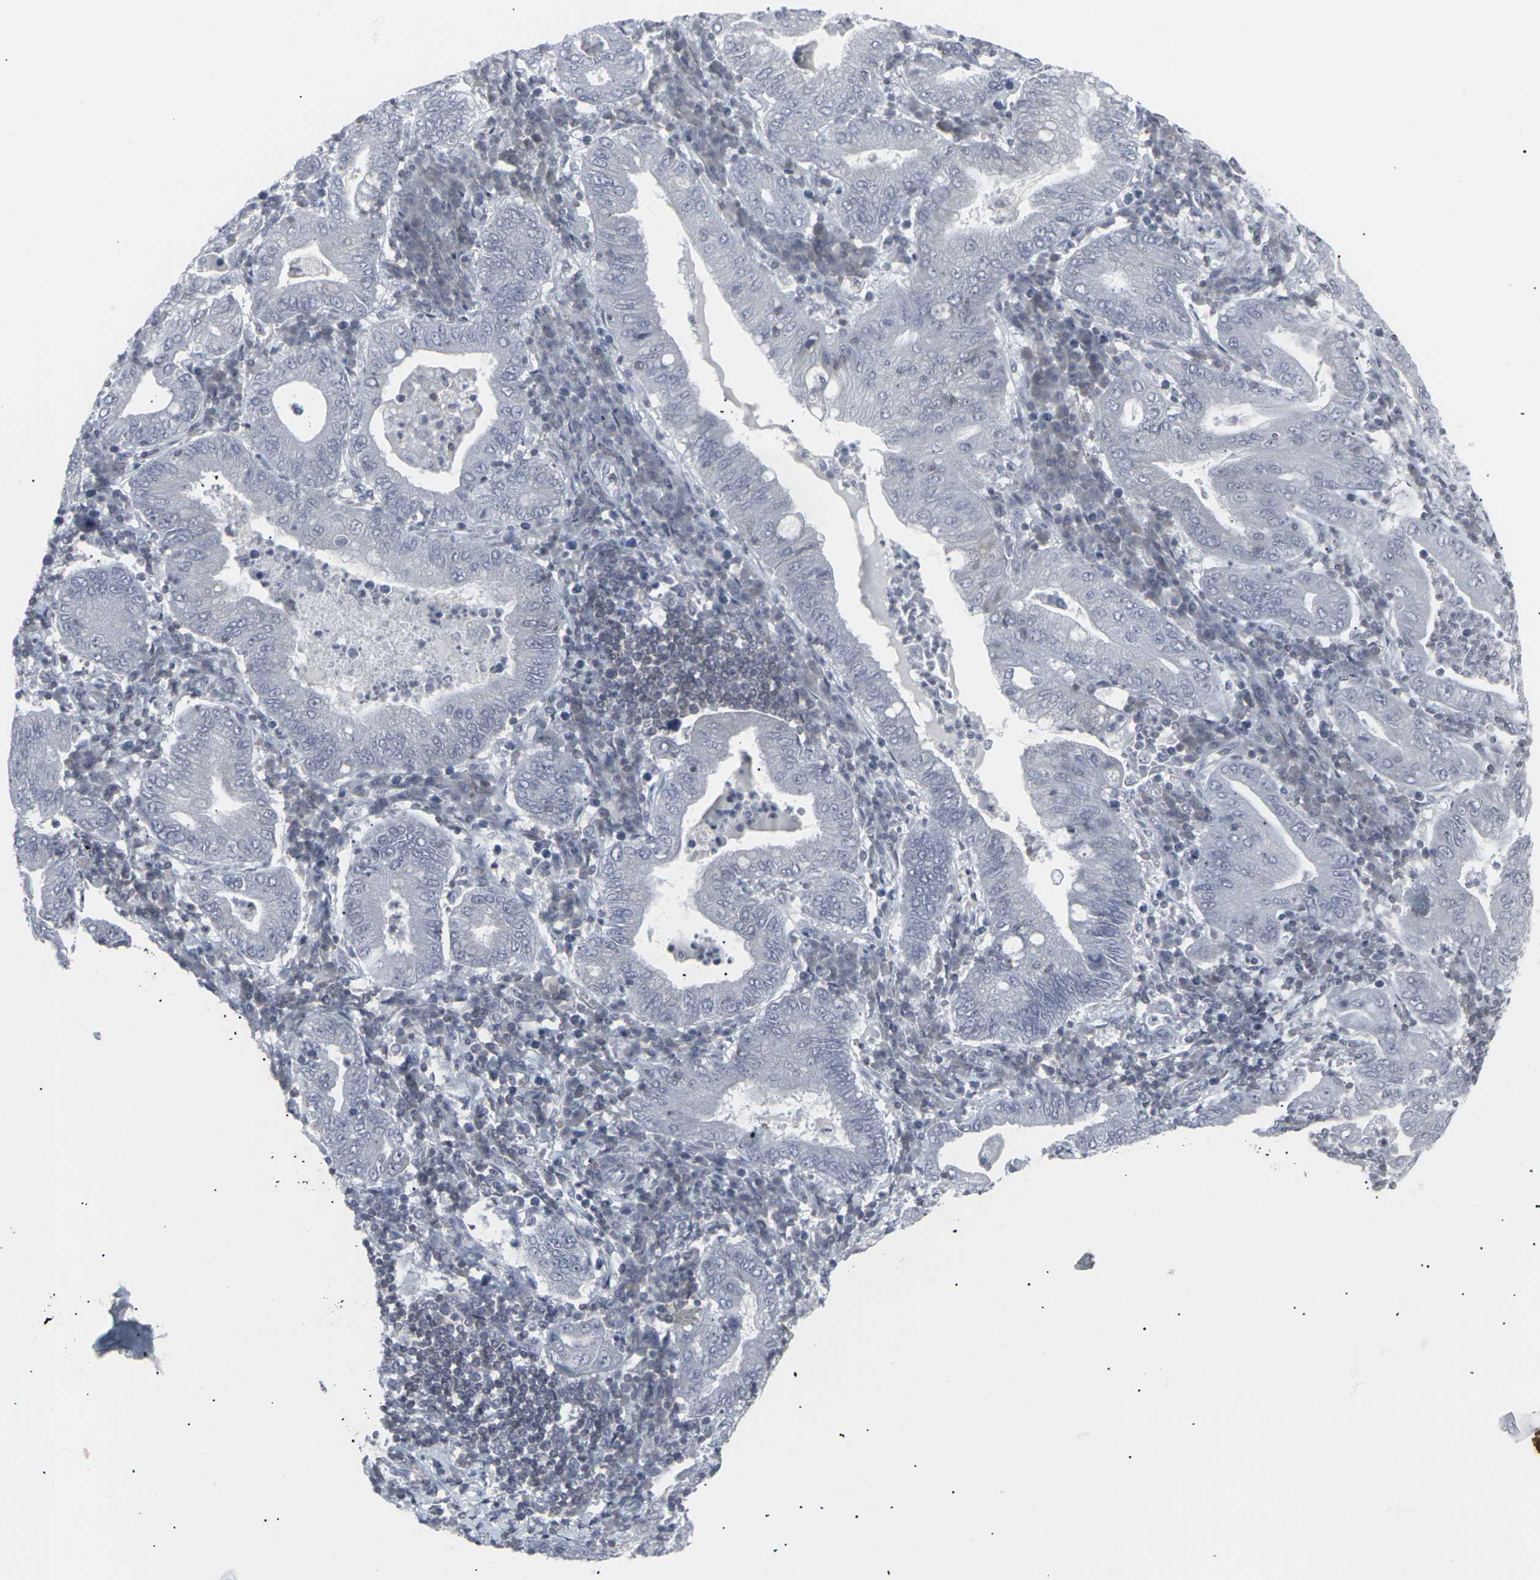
{"staining": {"intensity": "negative", "quantity": "none", "location": "none"}, "tissue": "stomach cancer", "cell_type": "Tumor cells", "image_type": "cancer", "snomed": [{"axis": "morphology", "description": "Normal tissue, NOS"}, {"axis": "morphology", "description": "Adenocarcinoma, NOS"}, {"axis": "topography", "description": "Esophagus"}, {"axis": "topography", "description": "Stomach, upper"}, {"axis": "topography", "description": "Peripheral nerve tissue"}], "caption": "Human stomach adenocarcinoma stained for a protein using IHC demonstrates no staining in tumor cells.", "gene": "APOBEC2", "patient": {"sex": "male", "age": 62}}